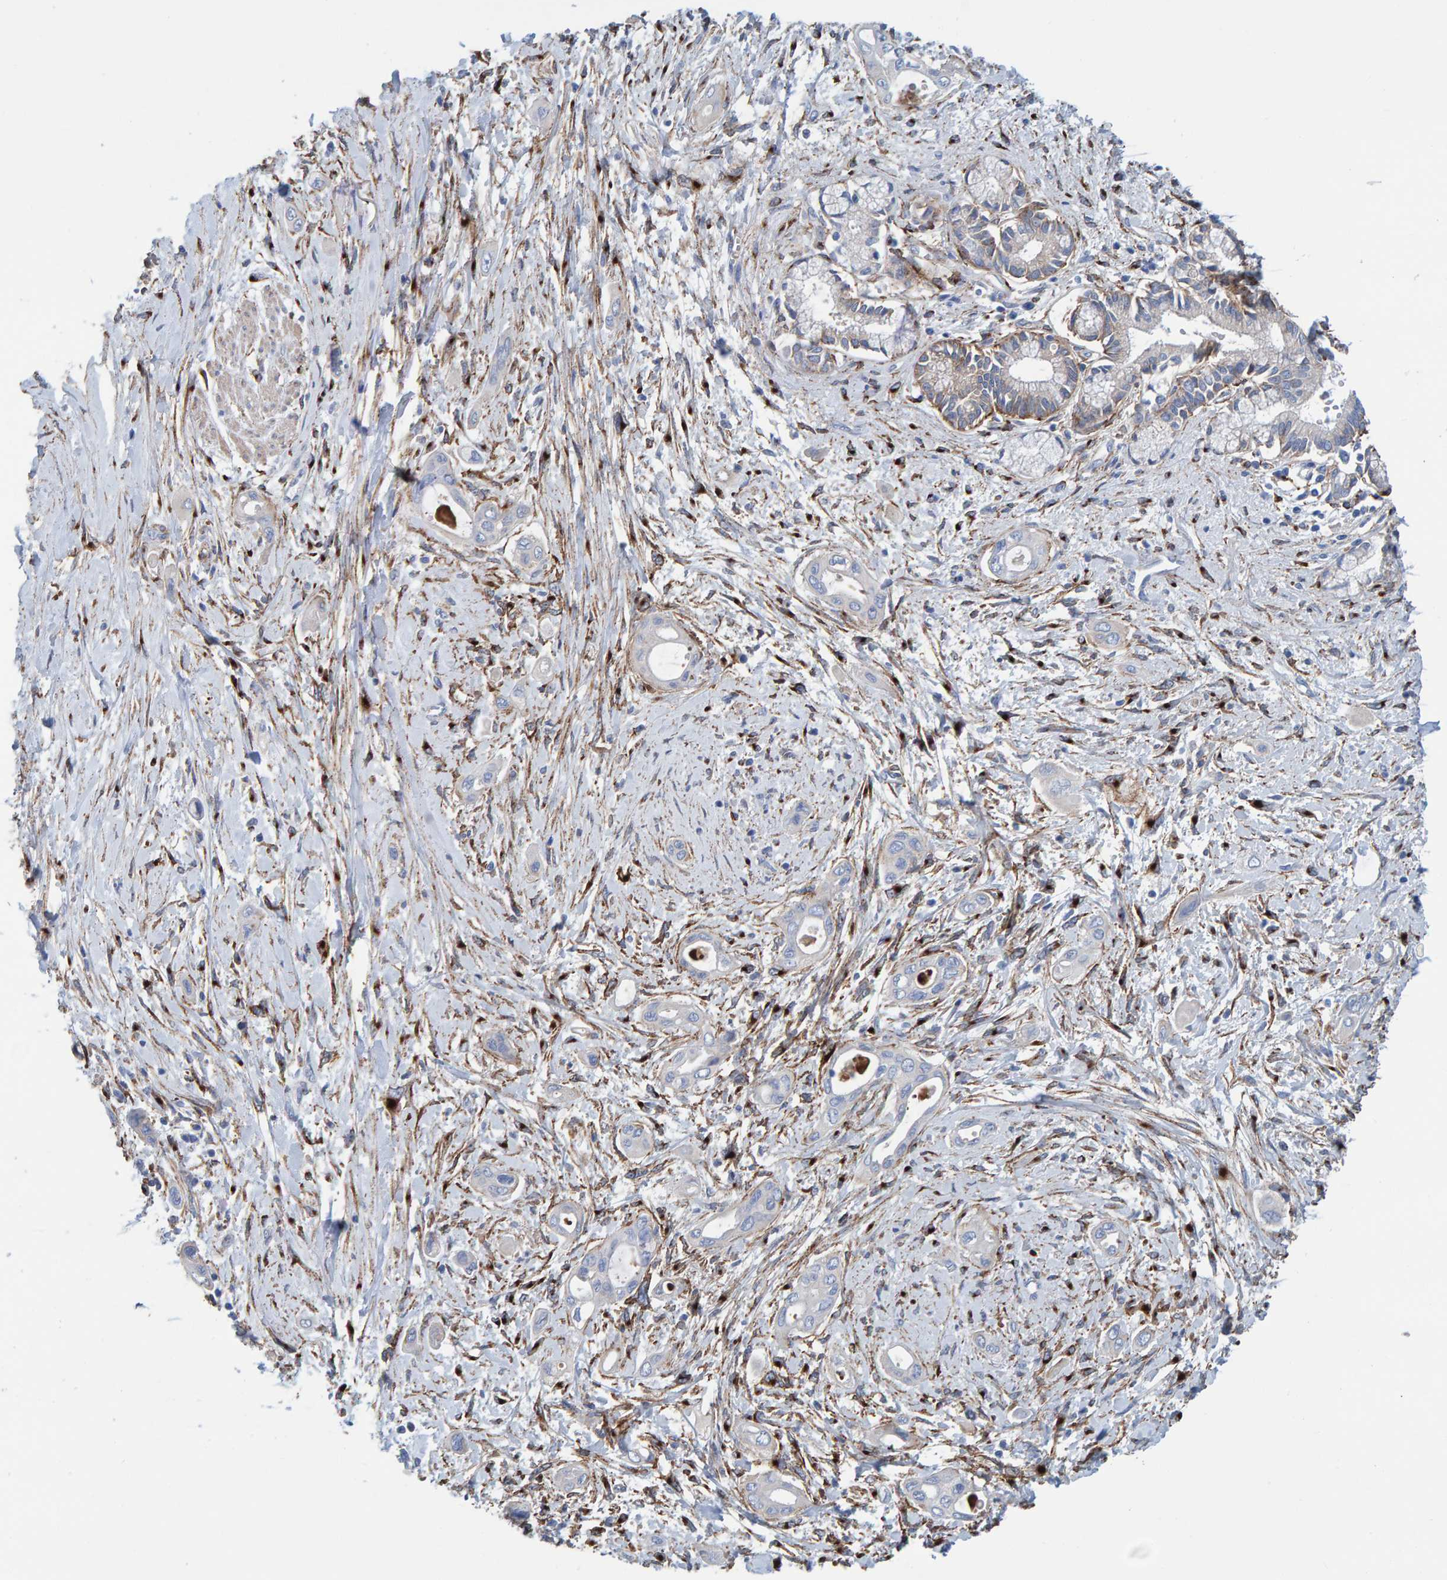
{"staining": {"intensity": "negative", "quantity": "none", "location": "none"}, "tissue": "pancreatic cancer", "cell_type": "Tumor cells", "image_type": "cancer", "snomed": [{"axis": "morphology", "description": "Adenocarcinoma, NOS"}, {"axis": "topography", "description": "Pancreas"}], "caption": "Immunohistochemical staining of human pancreatic adenocarcinoma demonstrates no significant expression in tumor cells.", "gene": "LRP1", "patient": {"sex": "male", "age": 59}}